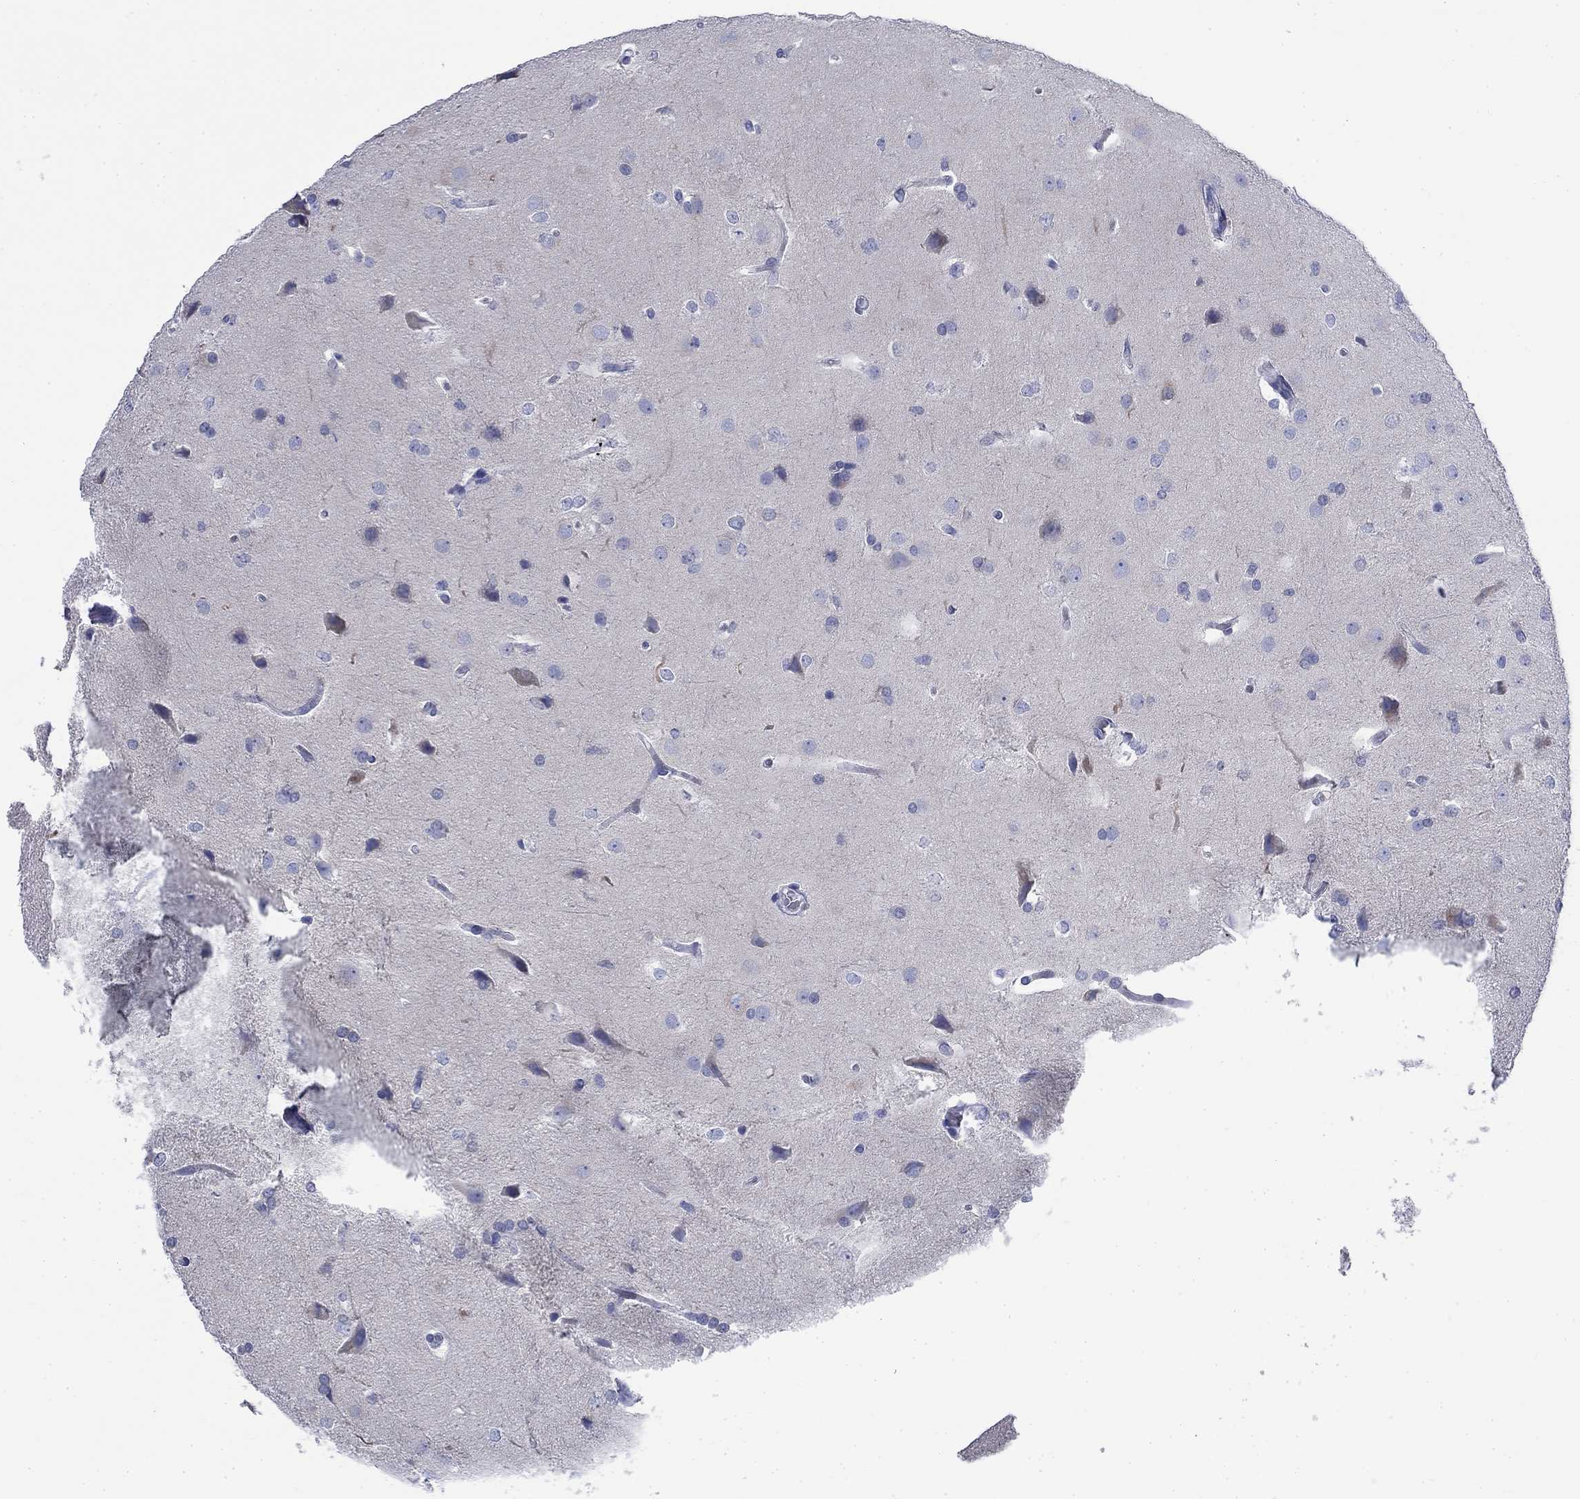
{"staining": {"intensity": "negative", "quantity": "none", "location": "none"}, "tissue": "glioma", "cell_type": "Tumor cells", "image_type": "cancer", "snomed": [{"axis": "morphology", "description": "Glioma, malignant, Low grade"}, {"axis": "topography", "description": "Brain"}], "caption": "An immunohistochemistry (IHC) micrograph of glioma is shown. There is no staining in tumor cells of glioma.", "gene": "IGF2BP3", "patient": {"sex": "female", "age": 32}}